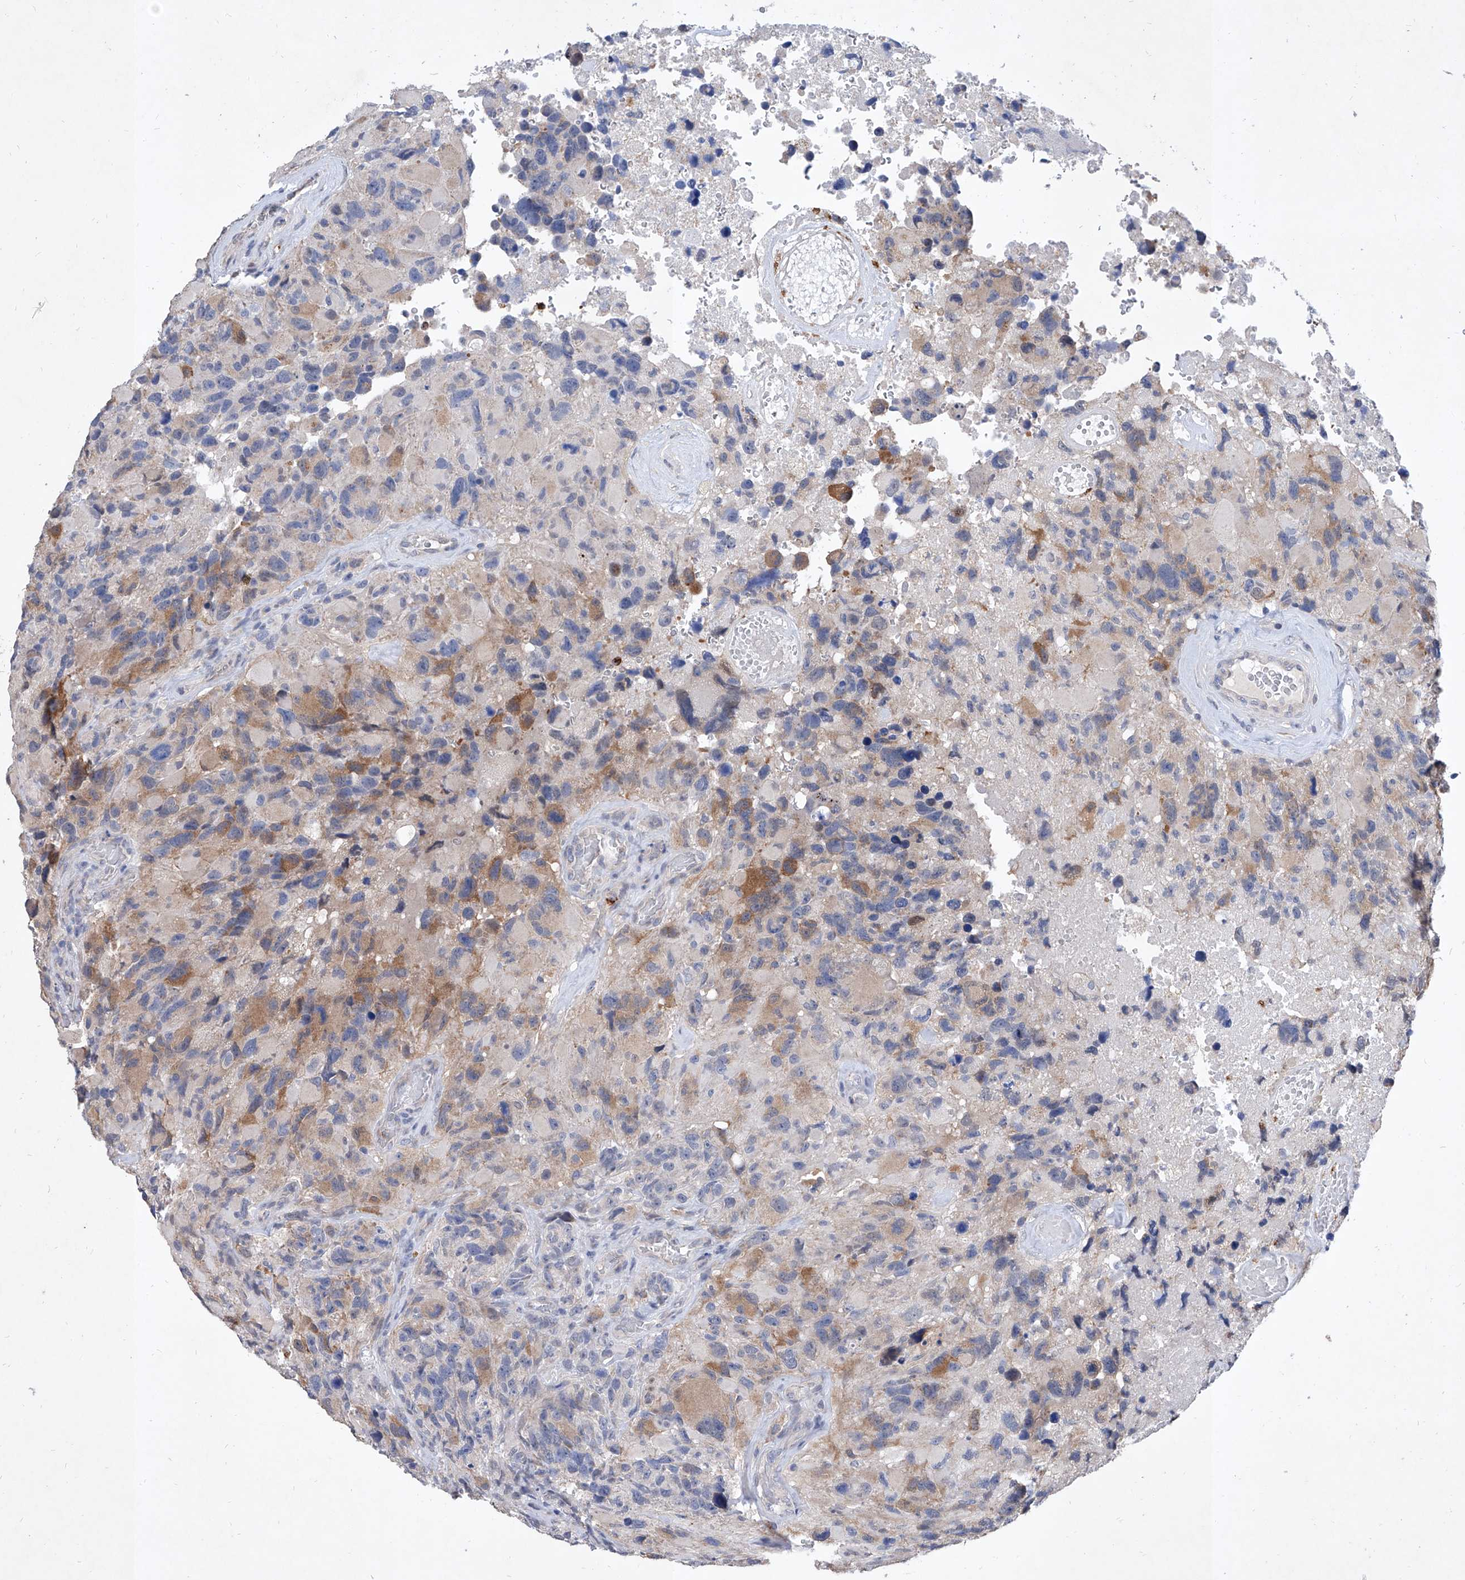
{"staining": {"intensity": "moderate", "quantity": "<25%", "location": "cytoplasmic/membranous"}, "tissue": "glioma", "cell_type": "Tumor cells", "image_type": "cancer", "snomed": [{"axis": "morphology", "description": "Glioma, malignant, High grade"}, {"axis": "topography", "description": "Brain"}], "caption": "High-power microscopy captured an IHC histopathology image of glioma, revealing moderate cytoplasmic/membranous staining in about <25% of tumor cells.", "gene": "MFSD4B", "patient": {"sex": "male", "age": 69}}